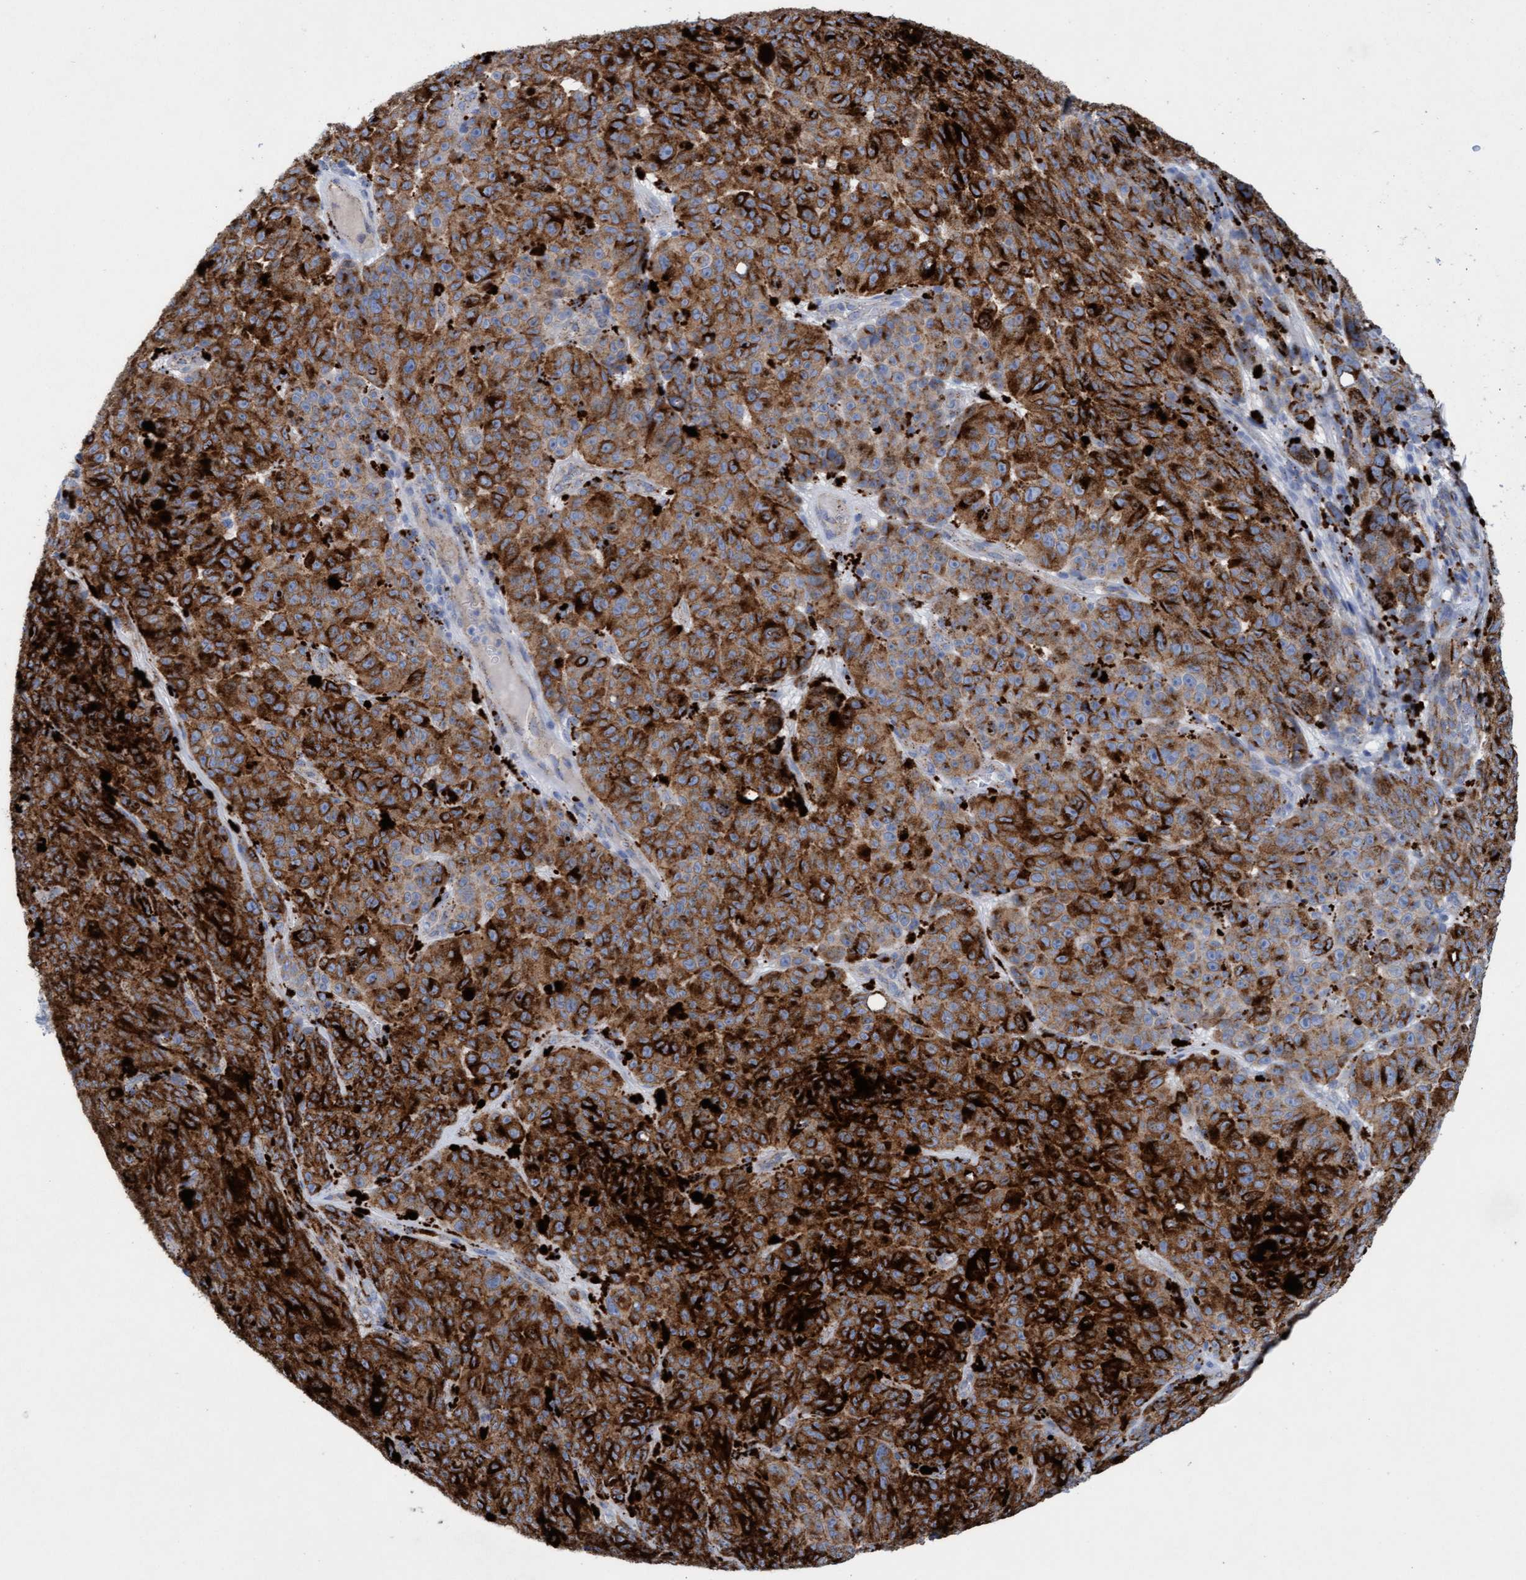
{"staining": {"intensity": "strong", "quantity": ">75%", "location": "cytoplasmic/membranous"}, "tissue": "melanoma", "cell_type": "Tumor cells", "image_type": "cancer", "snomed": [{"axis": "morphology", "description": "Malignant melanoma, NOS"}, {"axis": "topography", "description": "Skin"}], "caption": "Brown immunohistochemical staining in human melanoma reveals strong cytoplasmic/membranous positivity in approximately >75% of tumor cells.", "gene": "SGSH", "patient": {"sex": "female", "age": 82}}